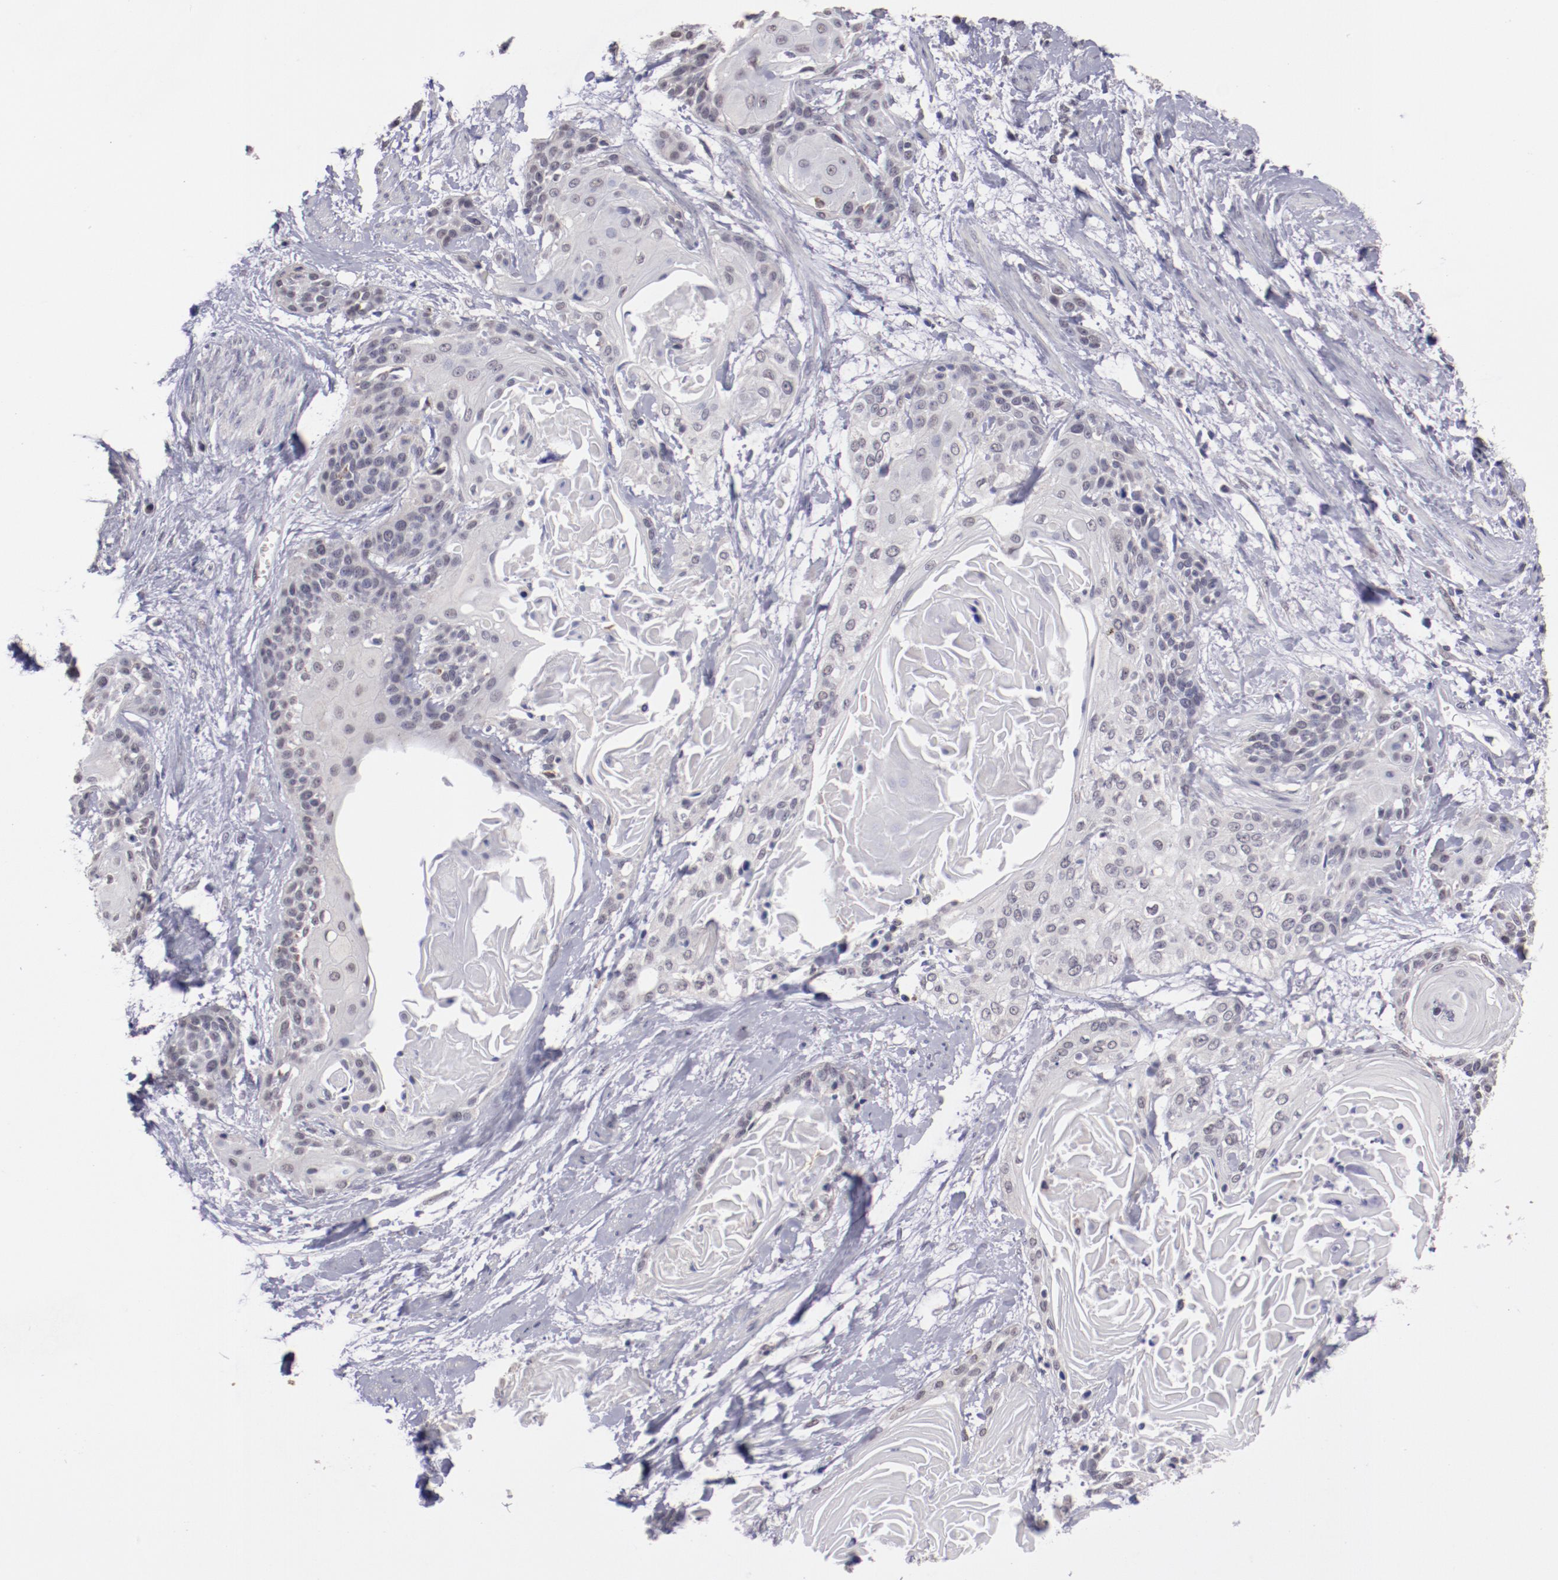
{"staining": {"intensity": "weak", "quantity": "25%-75%", "location": "nuclear"}, "tissue": "cervical cancer", "cell_type": "Tumor cells", "image_type": "cancer", "snomed": [{"axis": "morphology", "description": "Squamous cell carcinoma, NOS"}, {"axis": "topography", "description": "Cervix"}], "caption": "A photomicrograph of squamous cell carcinoma (cervical) stained for a protein exhibits weak nuclear brown staining in tumor cells.", "gene": "NRXN3", "patient": {"sex": "female", "age": 57}}